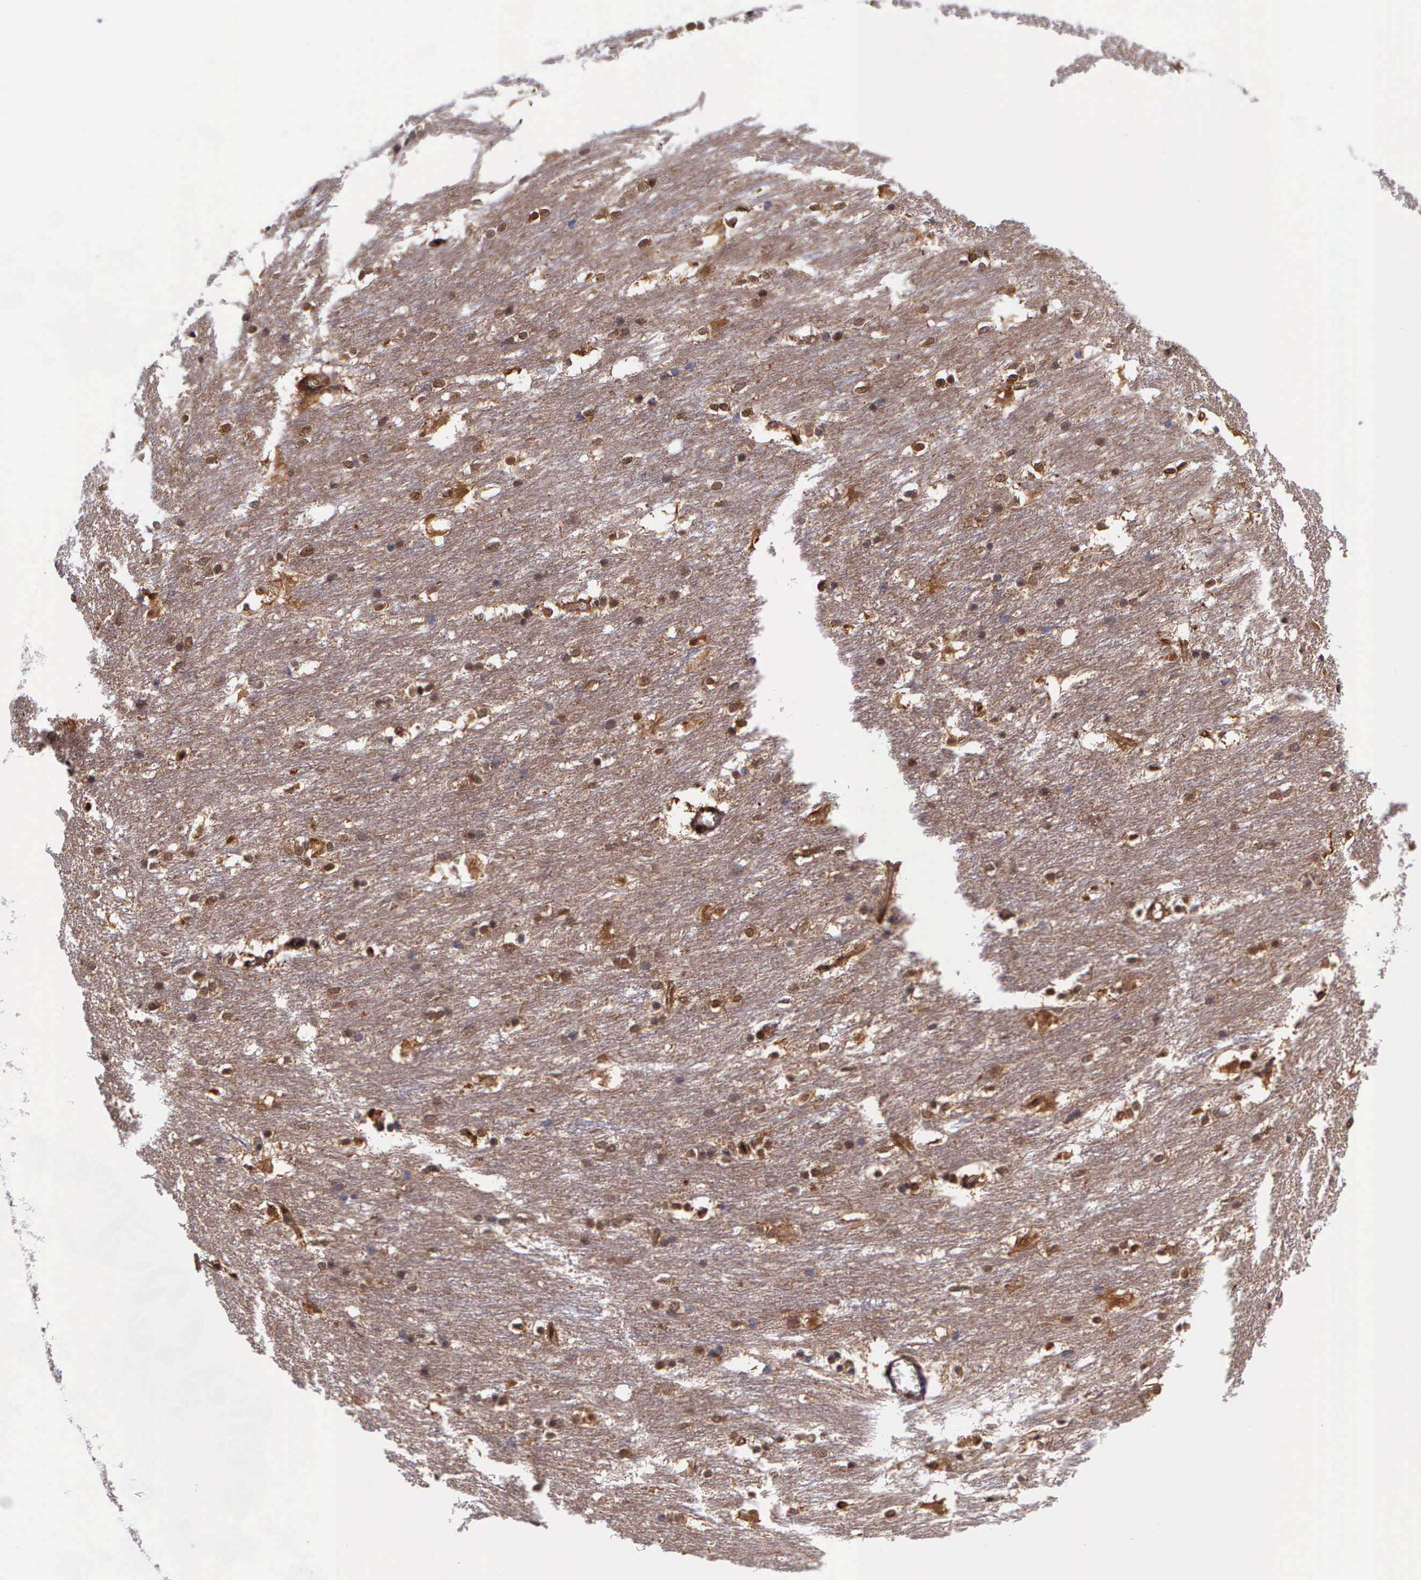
{"staining": {"intensity": "moderate", "quantity": "25%-75%", "location": "cytoplasmic/membranous,nuclear"}, "tissue": "caudate", "cell_type": "Glial cells", "image_type": "normal", "snomed": [{"axis": "morphology", "description": "Normal tissue, NOS"}, {"axis": "topography", "description": "Lateral ventricle wall"}], "caption": "Glial cells reveal medium levels of moderate cytoplasmic/membranous,nuclear positivity in about 25%-75% of cells in benign human caudate.", "gene": "GMPR2", "patient": {"sex": "female", "age": 19}}